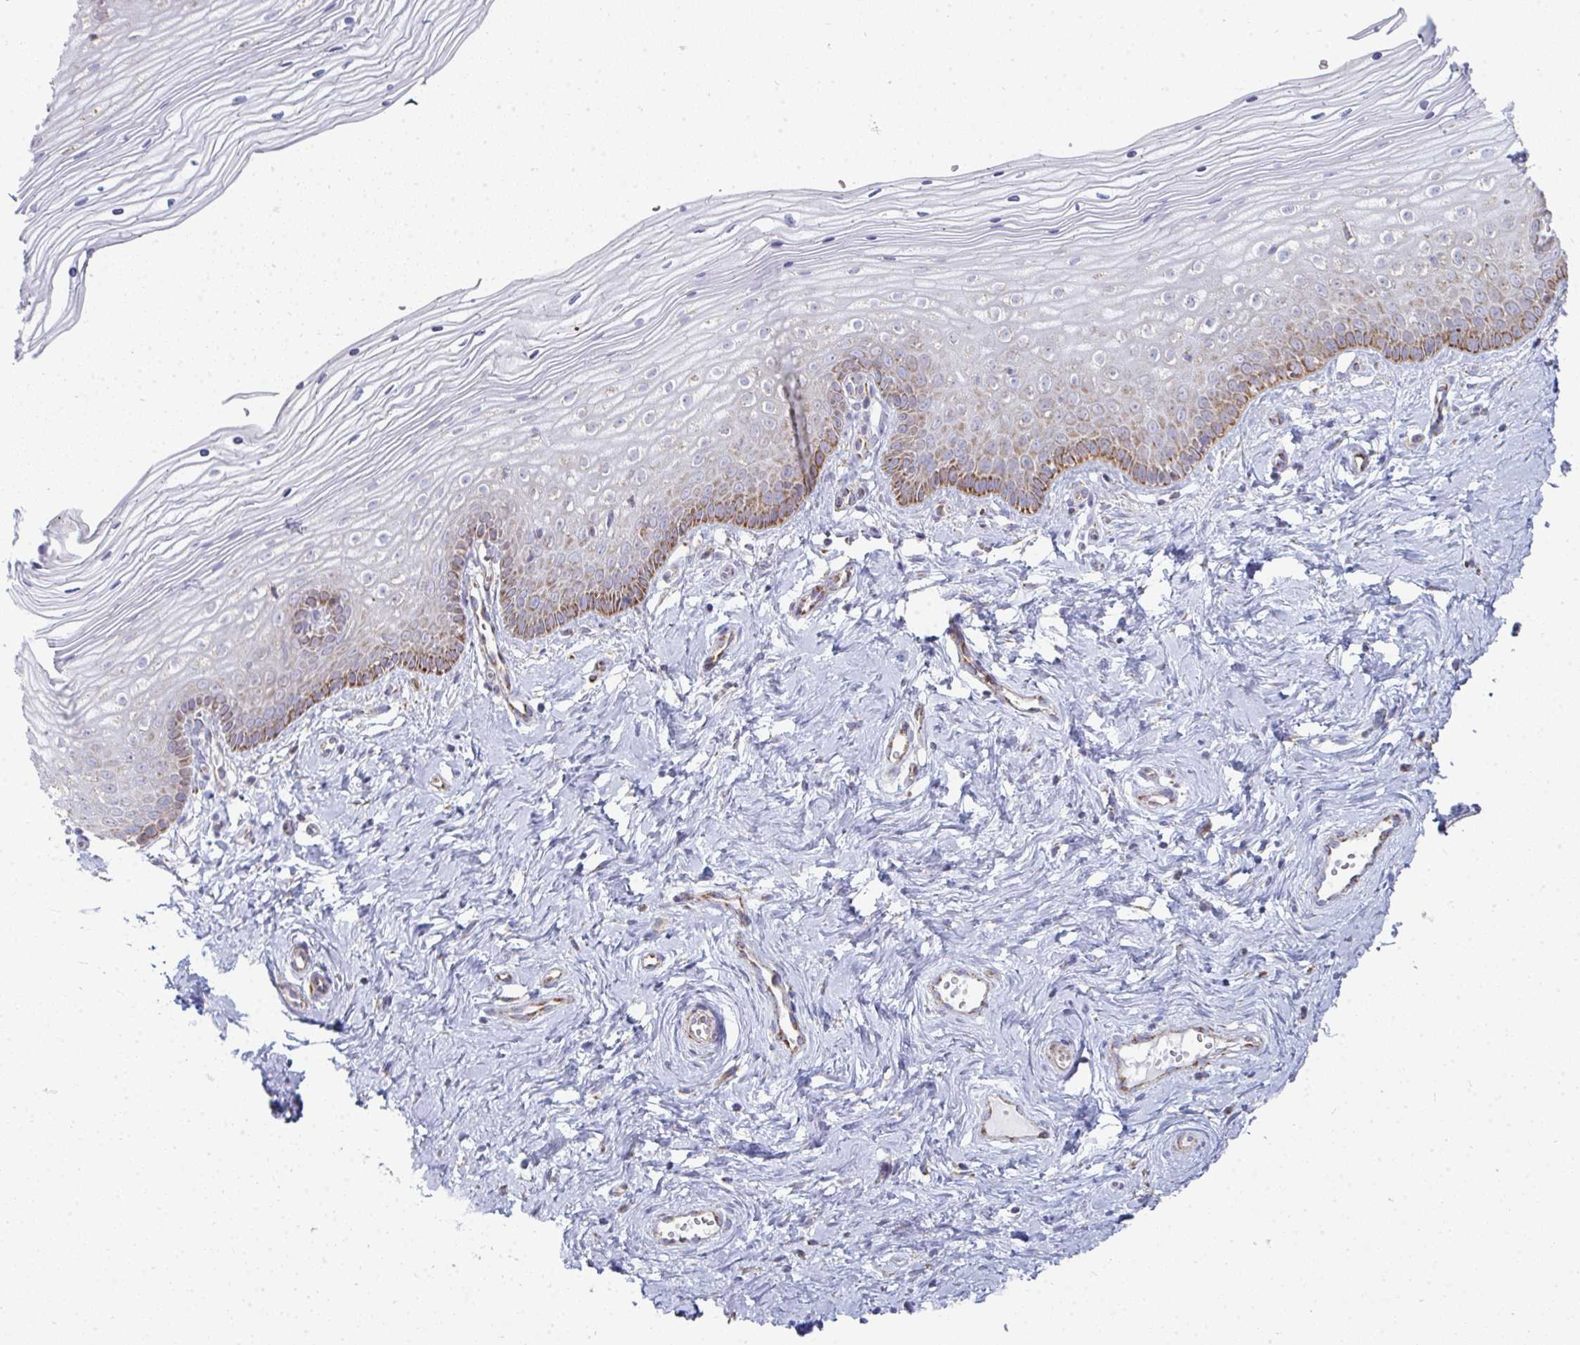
{"staining": {"intensity": "moderate", "quantity": "<25%", "location": "cytoplasmic/membranous"}, "tissue": "vagina", "cell_type": "Squamous epithelial cells", "image_type": "normal", "snomed": [{"axis": "morphology", "description": "Normal tissue, NOS"}, {"axis": "topography", "description": "Vagina"}], "caption": "IHC of normal vagina reveals low levels of moderate cytoplasmic/membranous positivity in about <25% of squamous epithelial cells. (brown staining indicates protein expression, while blue staining denotes nuclei).", "gene": "FAHD1", "patient": {"sex": "female", "age": 38}}